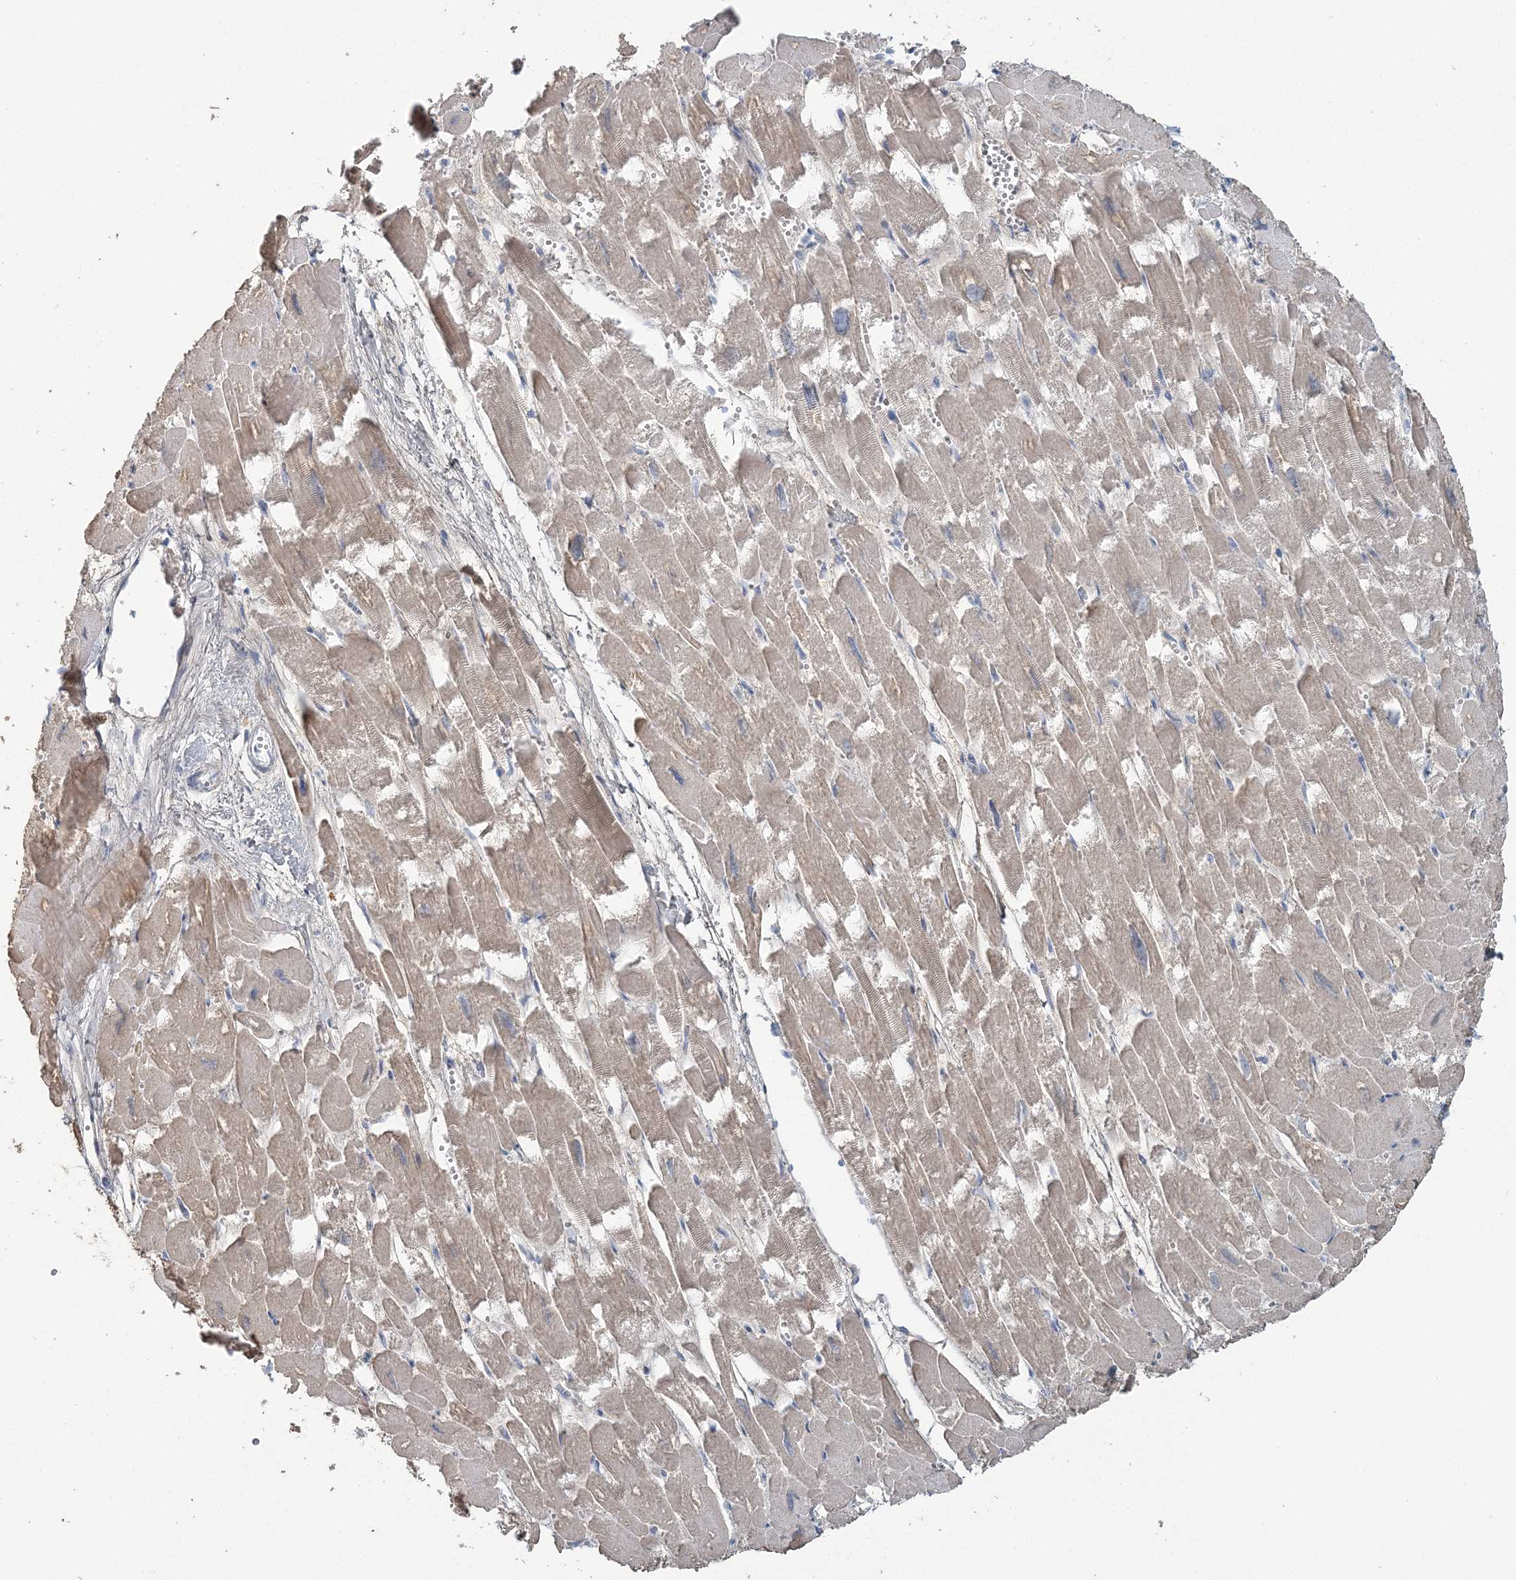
{"staining": {"intensity": "weak", "quantity": "25%-75%", "location": "cytoplasmic/membranous"}, "tissue": "heart muscle", "cell_type": "Cardiomyocytes", "image_type": "normal", "snomed": [{"axis": "morphology", "description": "Normal tissue, NOS"}, {"axis": "topography", "description": "Heart"}], "caption": "This histopathology image shows immunohistochemistry (IHC) staining of normal heart muscle, with low weak cytoplasmic/membranous expression in about 25%-75% of cardiomyocytes.", "gene": "CMBL", "patient": {"sex": "male", "age": 54}}